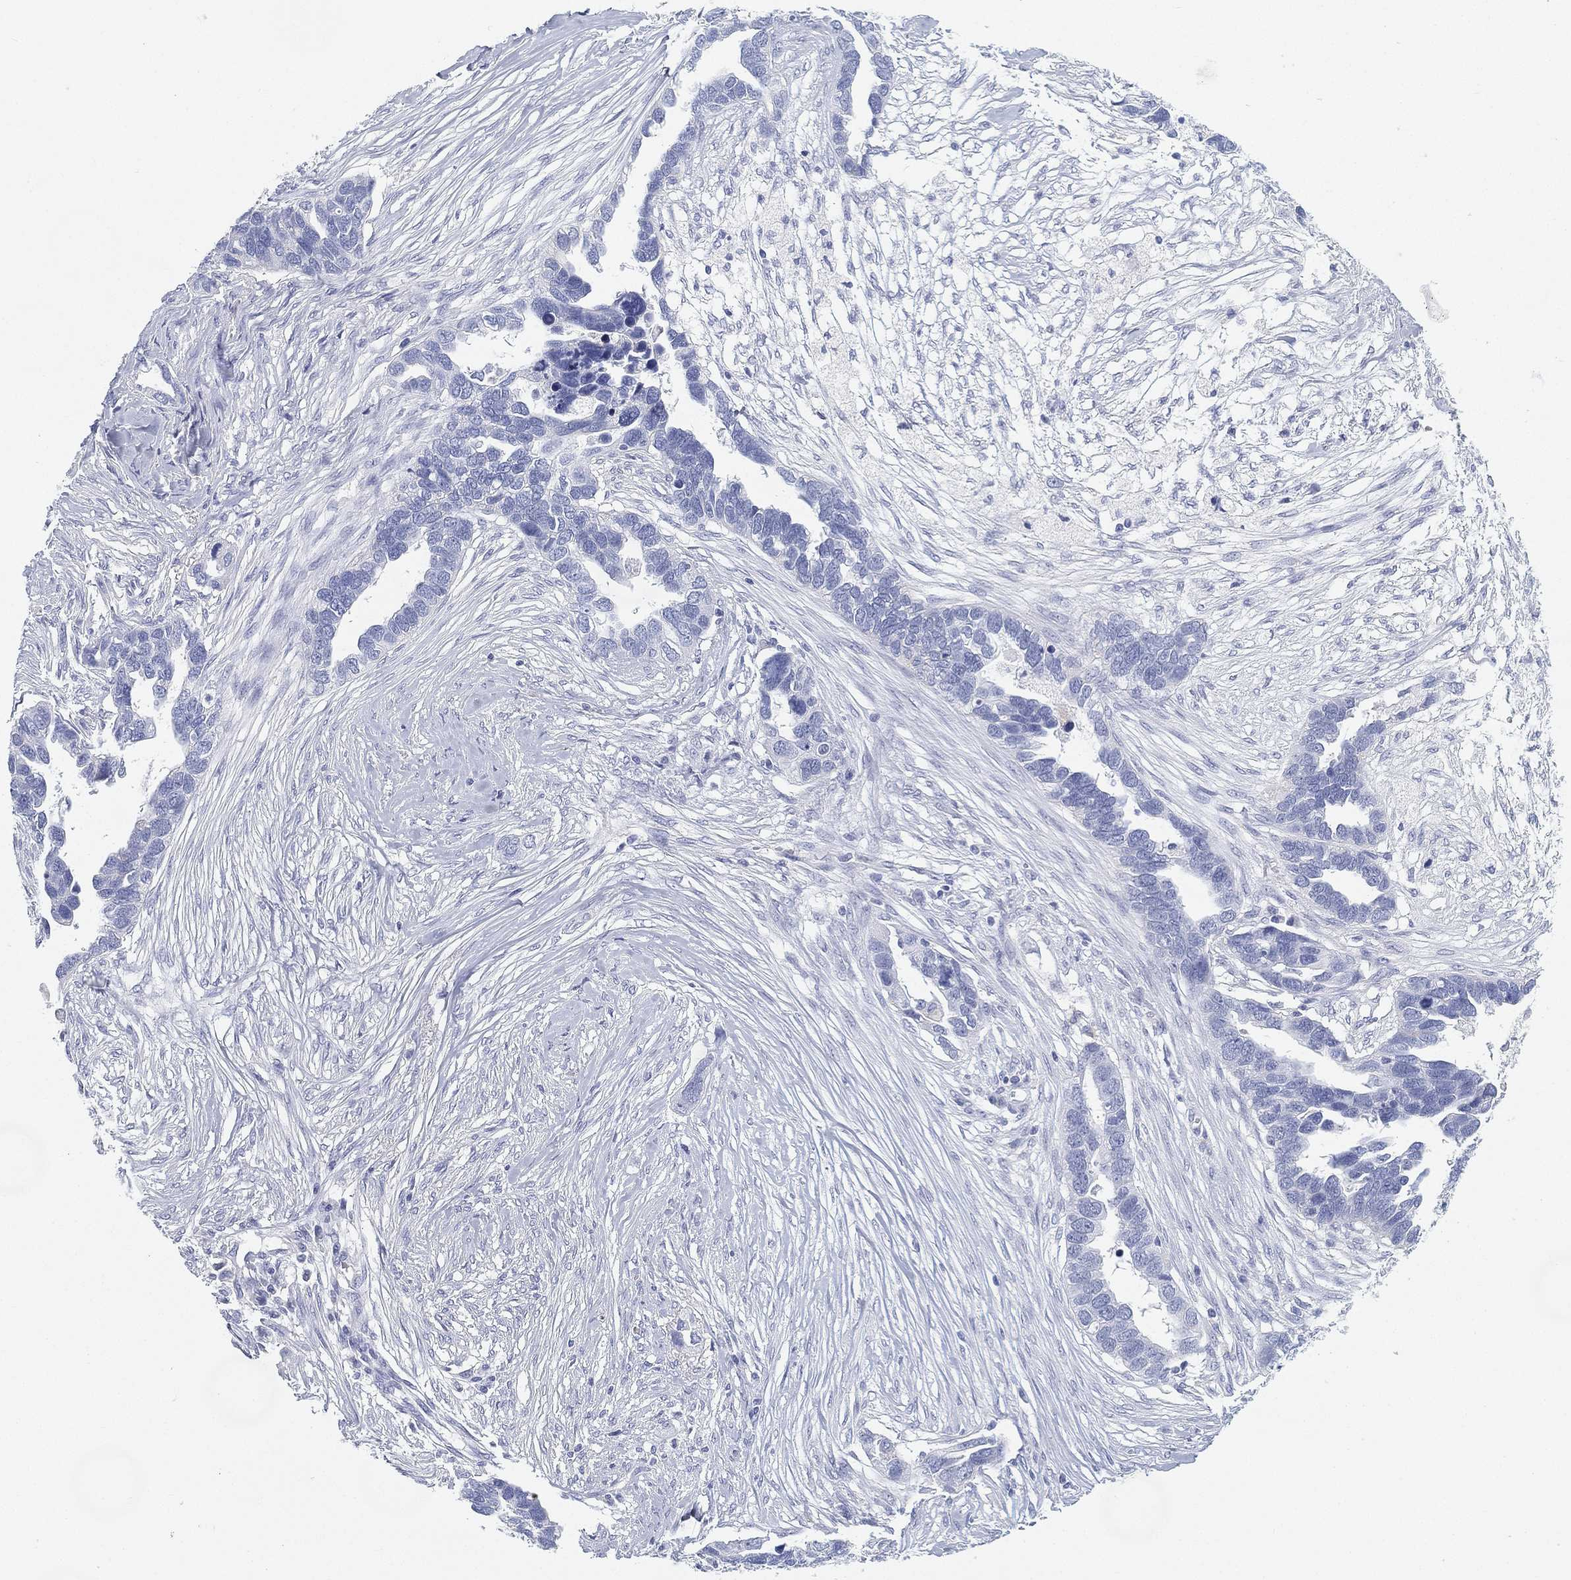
{"staining": {"intensity": "negative", "quantity": "none", "location": "none"}, "tissue": "ovarian cancer", "cell_type": "Tumor cells", "image_type": "cancer", "snomed": [{"axis": "morphology", "description": "Cystadenocarcinoma, serous, NOS"}, {"axis": "topography", "description": "Ovary"}], "caption": "Protein analysis of serous cystadenocarcinoma (ovarian) demonstrates no significant staining in tumor cells.", "gene": "GPR61", "patient": {"sex": "female", "age": 54}}